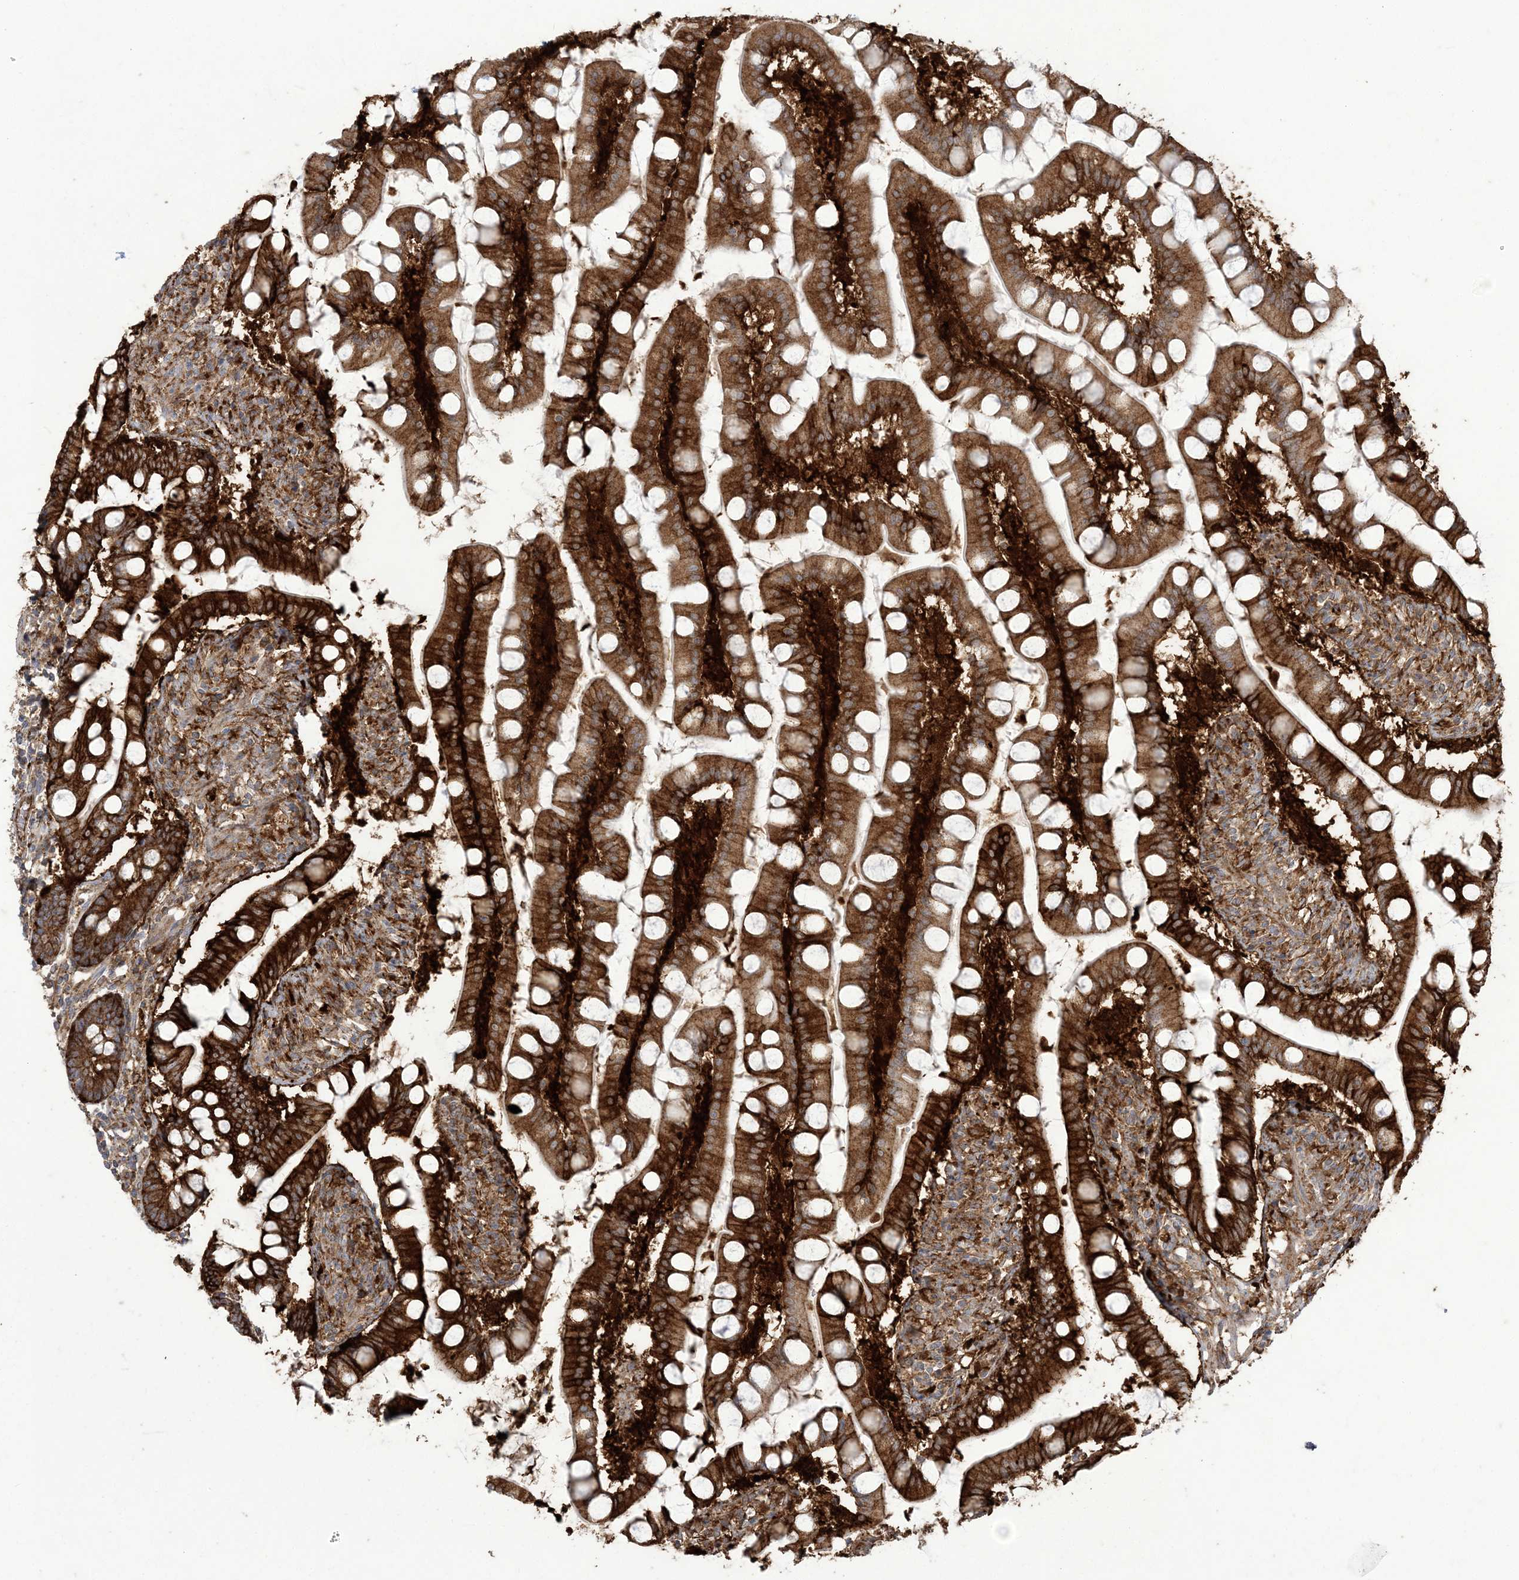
{"staining": {"intensity": "strong", "quantity": ">75%", "location": "cytoplasmic/membranous"}, "tissue": "small intestine", "cell_type": "Glandular cells", "image_type": "normal", "snomed": [{"axis": "morphology", "description": "Normal tissue, NOS"}, {"axis": "topography", "description": "Small intestine"}], "caption": "Immunohistochemical staining of benign human small intestine displays >75% levels of strong cytoplasmic/membranous protein expression in approximately >75% of glandular cells. The protein is shown in brown color, while the nuclei are stained blue.", "gene": "DERL3", "patient": {"sex": "male", "age": 41}}